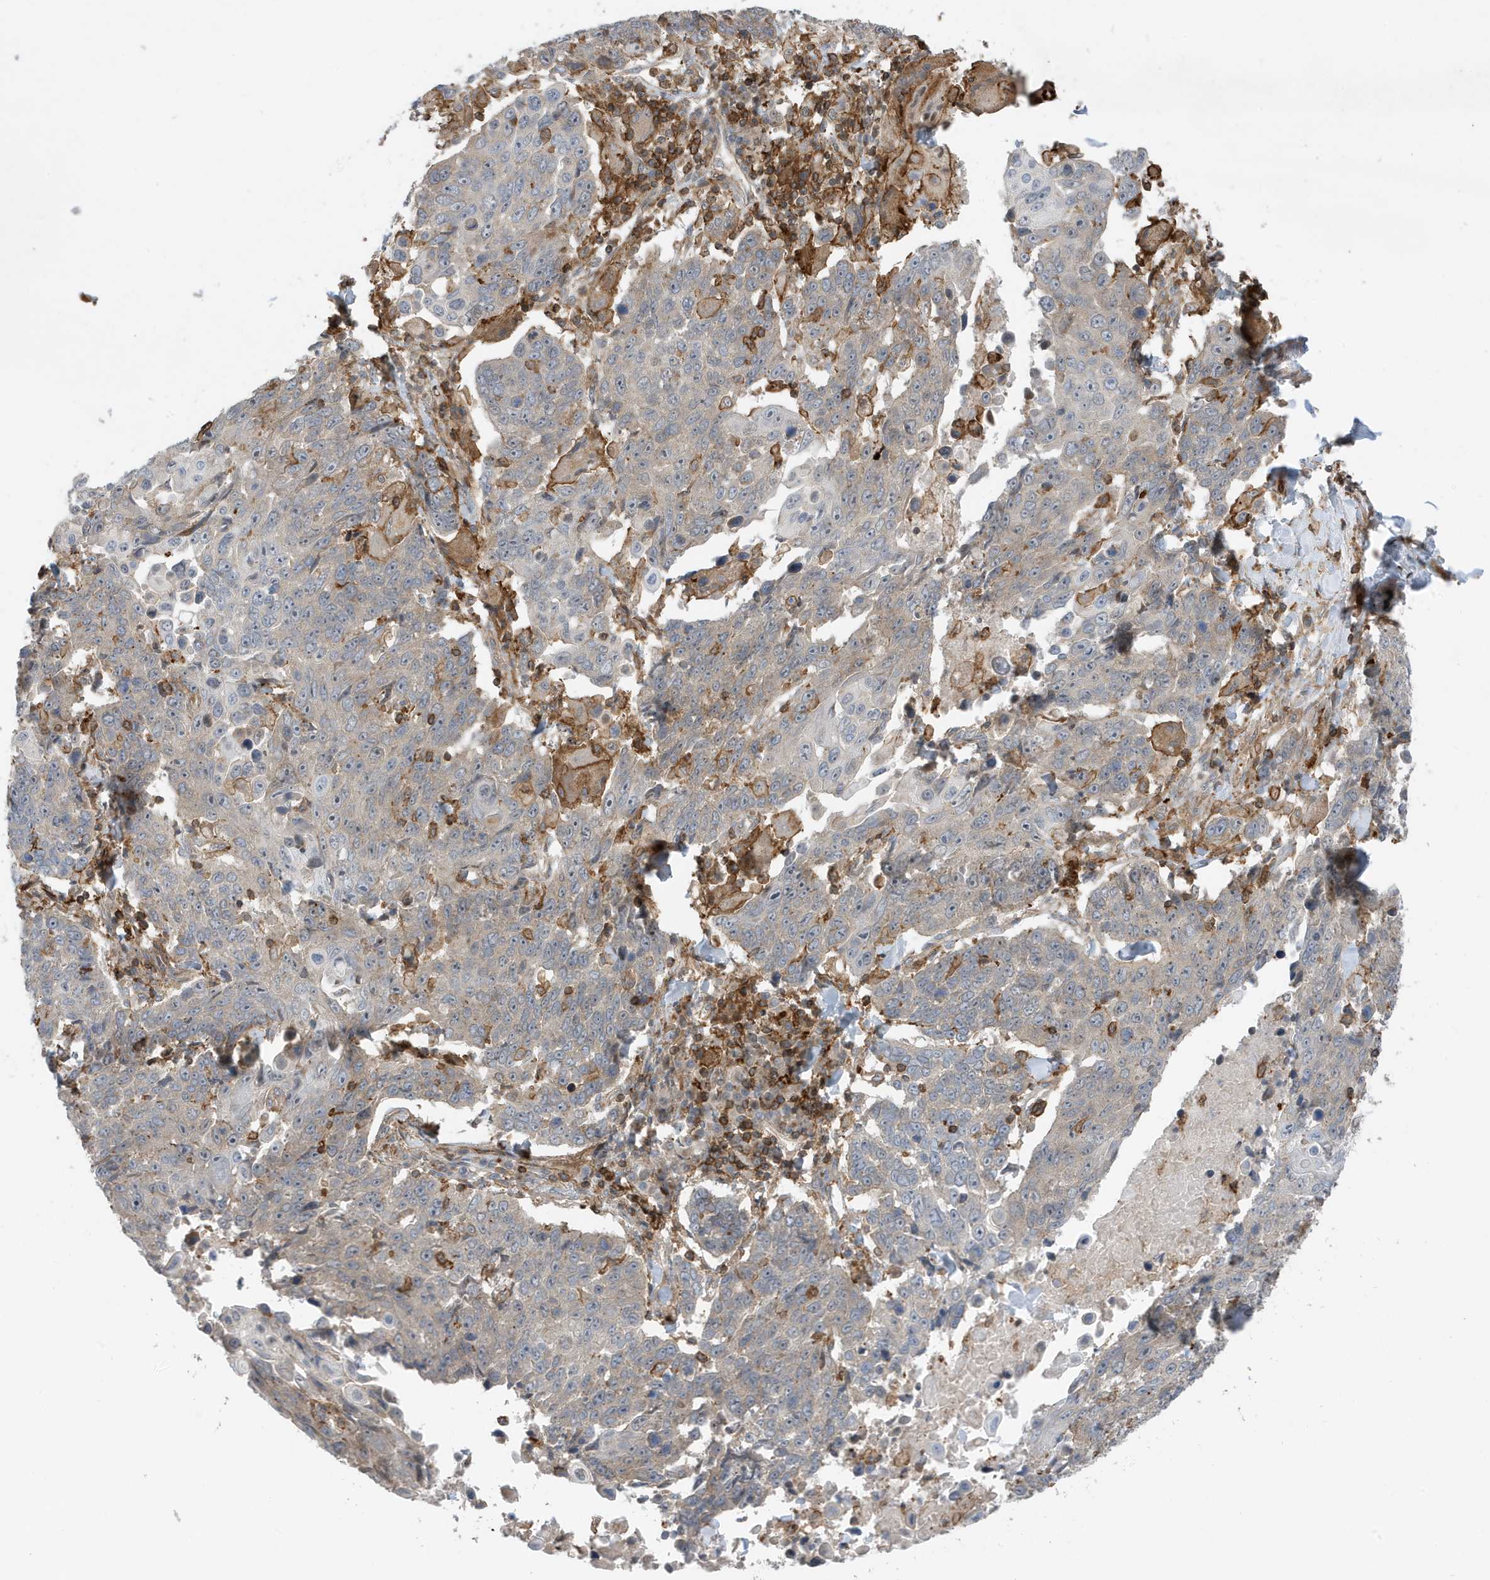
{"staining": {"intensity": "negative", "quantity": "none", "location": "none"}, "tissue": "lung cancer", "cell_type": "Tumor cells", "image_type": "cancer", "snomed": [{"axis": "morphology", "description": "Squamous cell carcinoma, NOS"}, {"axis": "topography", "description": "Lung"}], "caption": "Lung cancer was stained to show a protein in brown. There is no significant expression in tumor cells.", "gene": "TATDN3", "patient": {"sex": "male", "age": 66}}